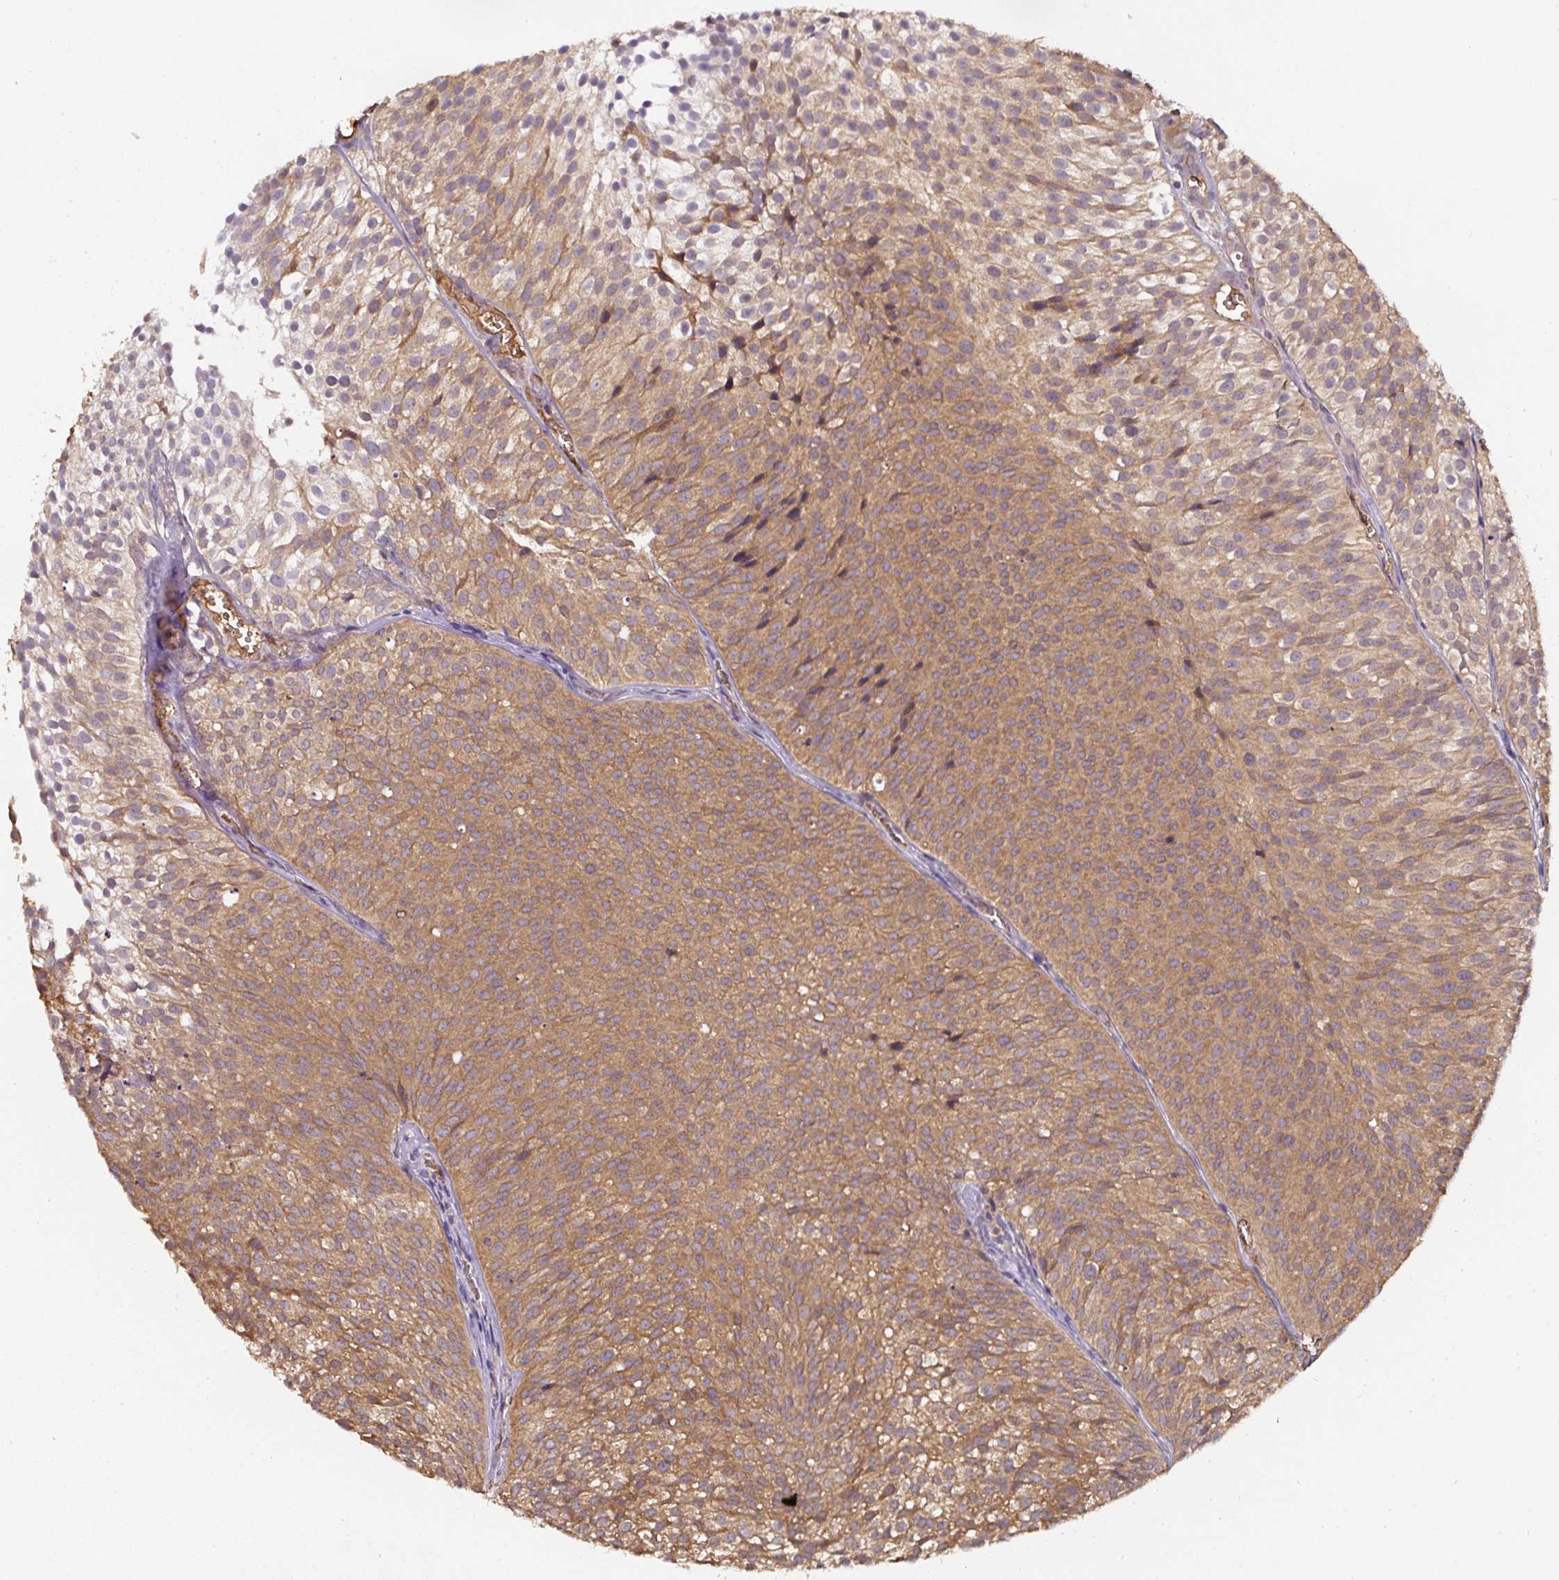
{"staining": {"intensity": "moderate", "quantity": ">75%", "location": "cytoplasmic/membranous"}, "tissue": "urothelial cancer", "cell_type": "Tumor cells", "image_type": "cancer", "snomed": [{"axis": "morphology", "description": "Urothelial carcinoma, Low grade"}, {"axis": "topography", "description": "Urinary bladder"}], "caption": "Urothelial cancer stained for a protein (brown) exhibits moderate cytoplasmic/membranous positive staining in about >75% of tumor cells.", "gene": "ST13", "patient": {"sex": "male", "age": 91}}